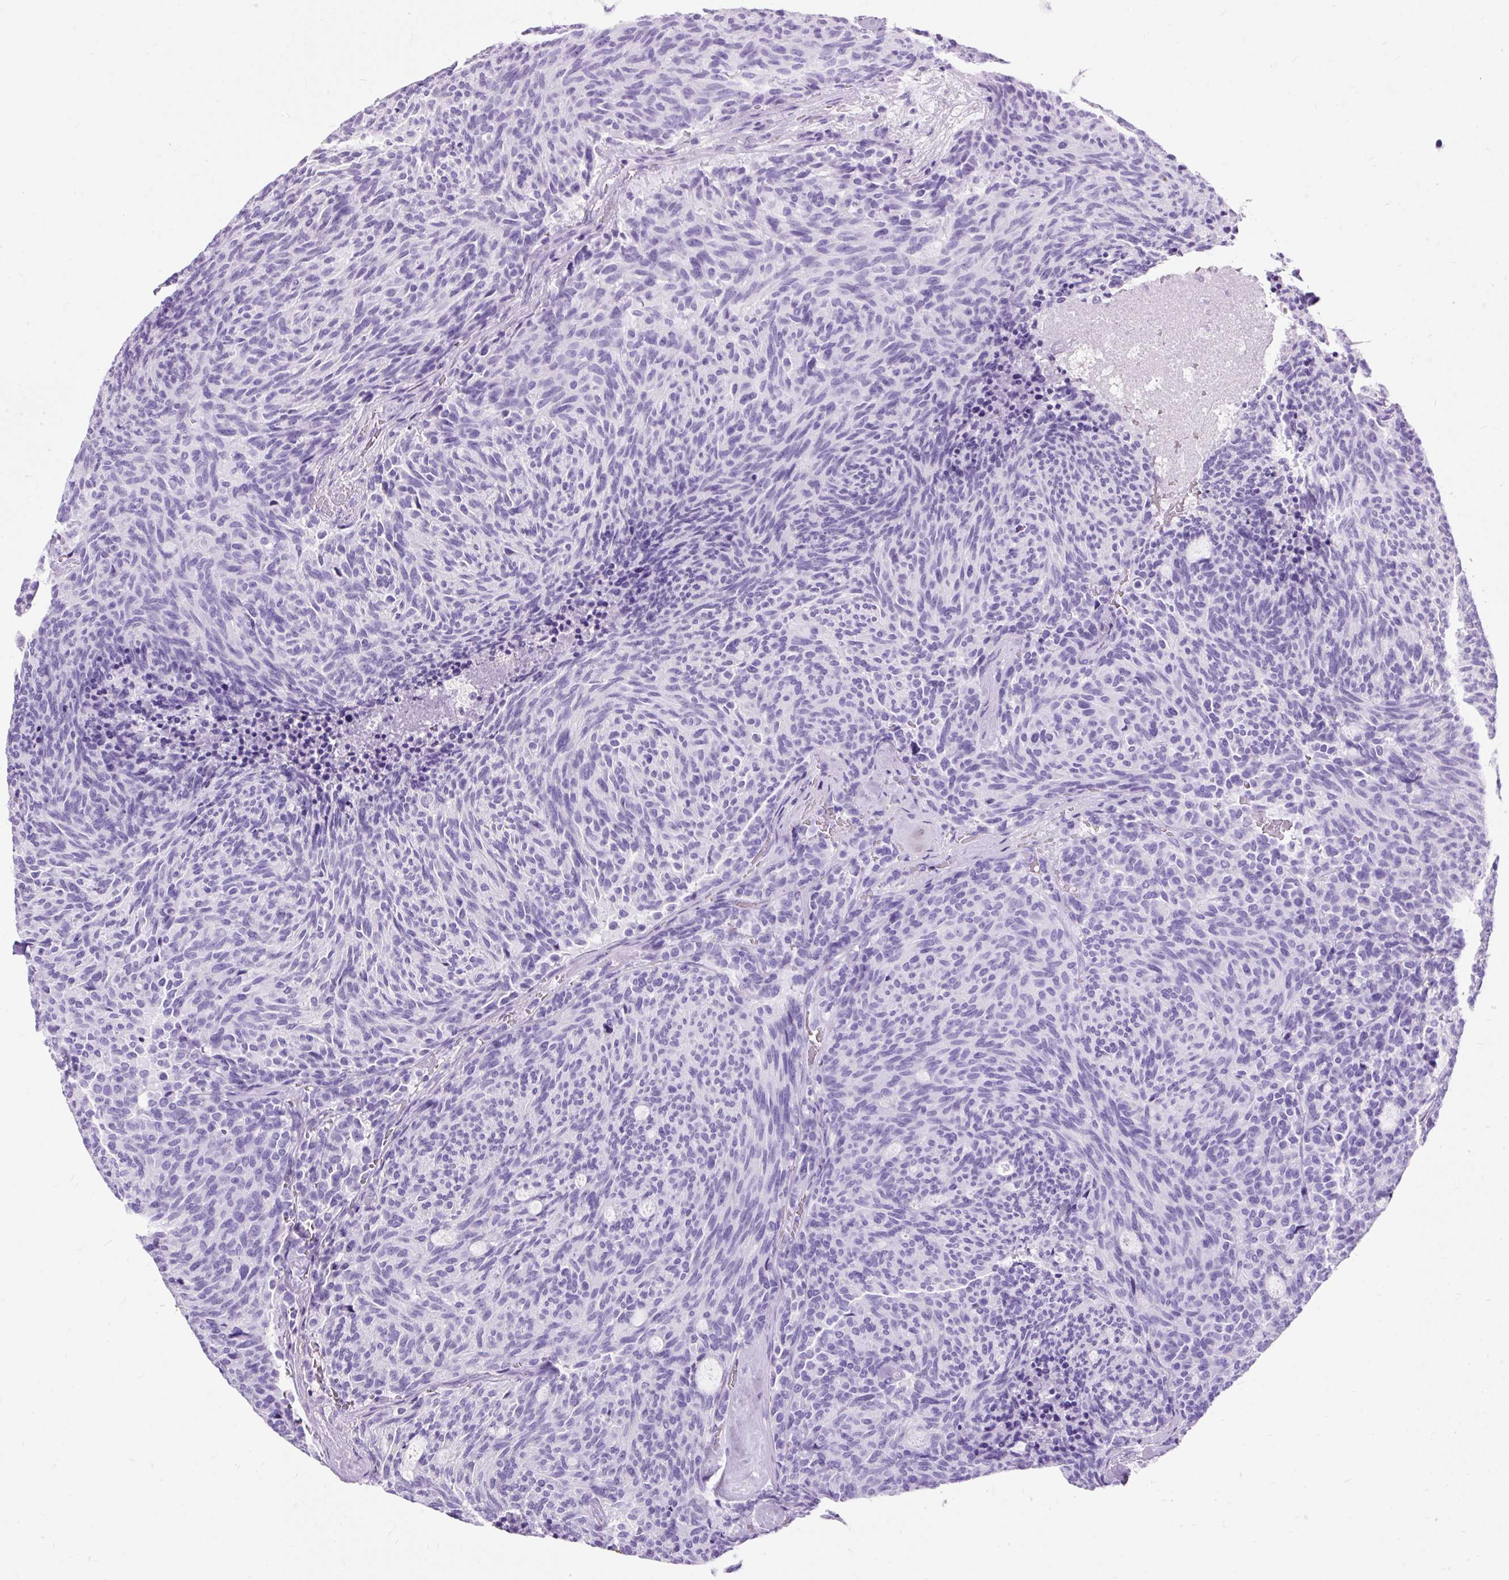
{"staining": {"intensity": "negative", "quantity": "none", "location": "none"}, "tissue": "carcinoid", "cell_type": "Tumor cells", "image_type": "cancer", "snomed": [{"axis": "morphology", "description": "Carcinoid, malignant, NOS"}, {"axis": "topography", "description": "Pancreas"}], "caption": "Micrograph shows no protein positivity in tumor cells of carcinoid (malignant) tissue.", "gene": "PVALB", "patient": {"sex": "female", "age": 54}}